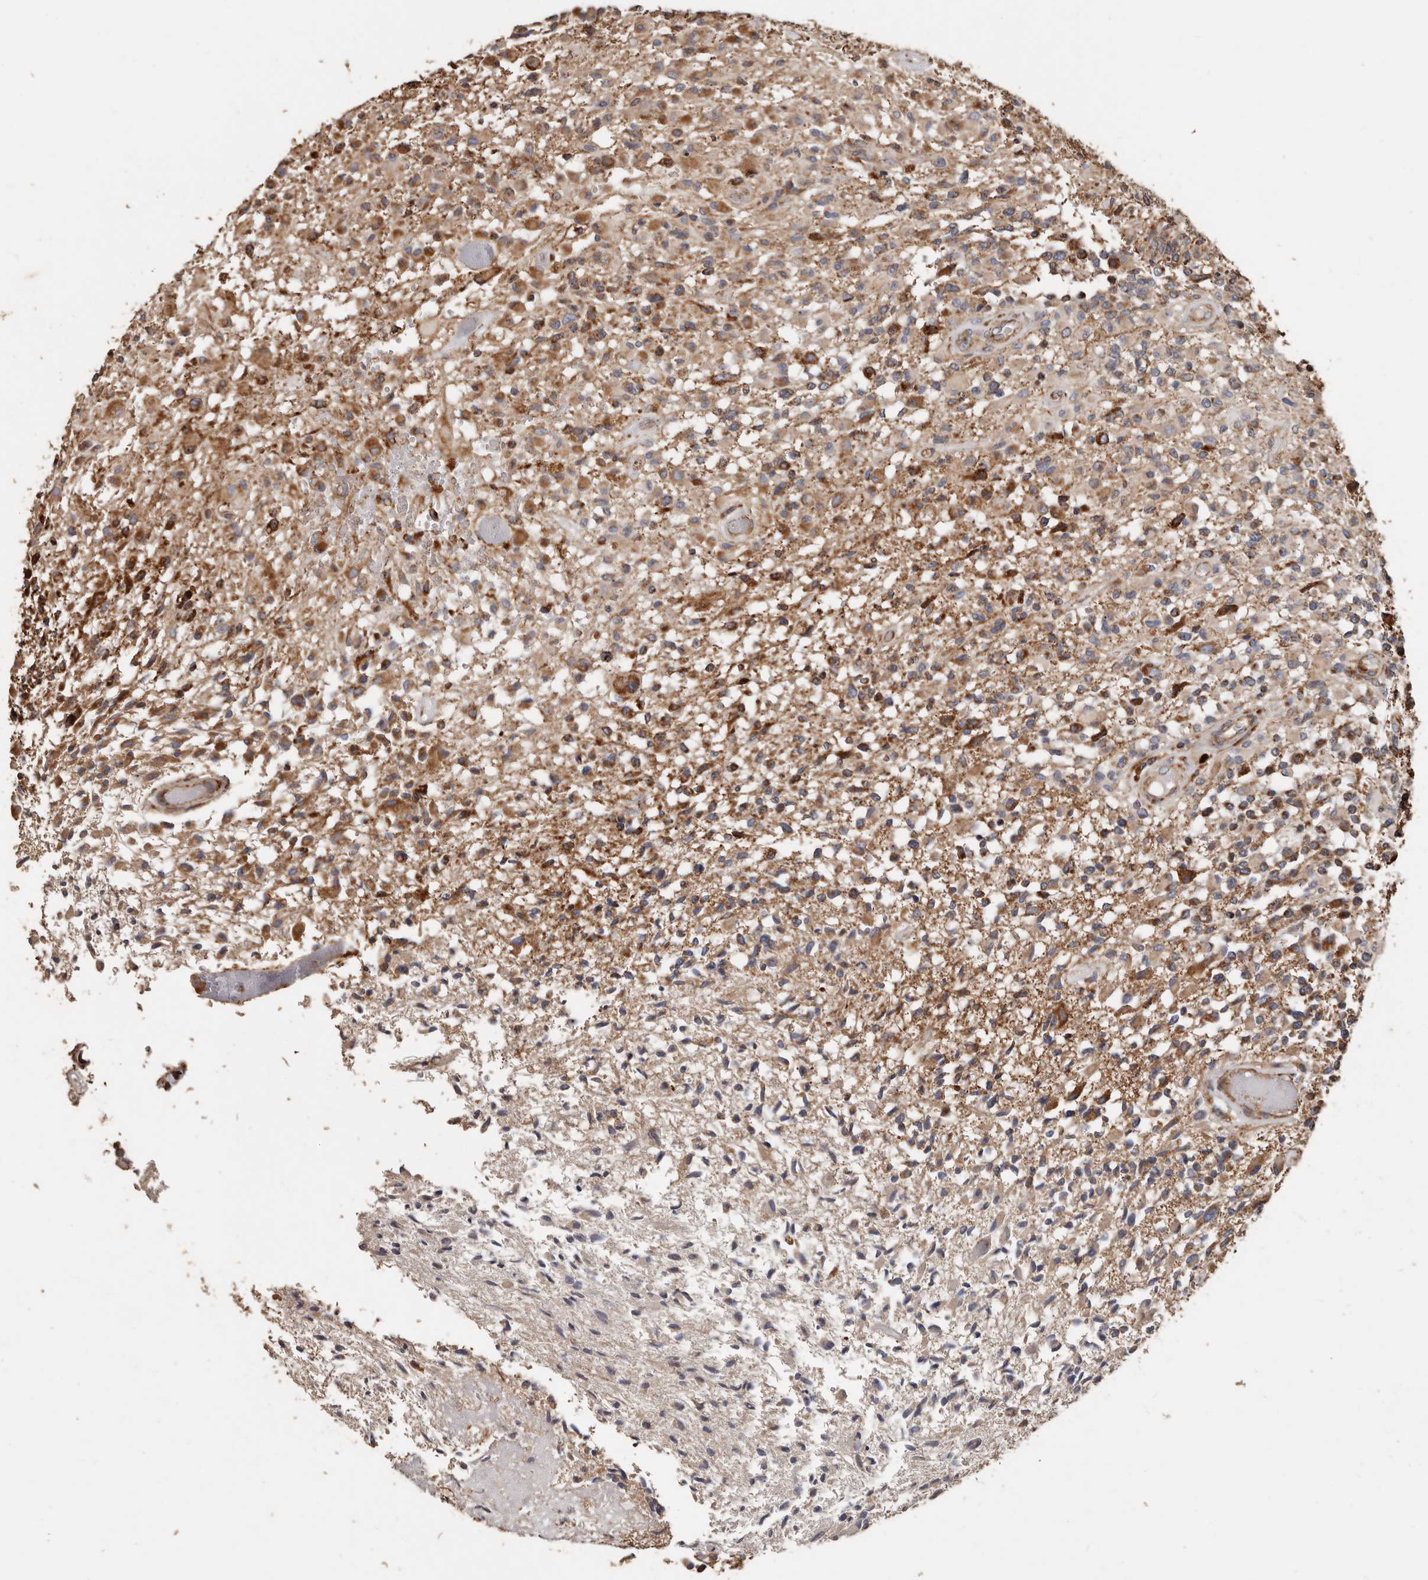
{"staining": {"intensity": "moderate", "quantity": ">75%", "location": "cytoplasmic/membranous"}, "tissue": "glioma", "cell_type": "Tumor cells", "image_type": "cancer", "snomed": [{"axis": "morphology", "description": "Glioma, malignant, High grade"}, {"axis": "morphology", "description": "Glioblastoma, NOS"}, {"axis": "topography", "description": "Brain"}], "caption": "Glioma tissue shows moderate cytoplasmic/membranous positivity in about >75% of tumor cells (DAB (3,3'-diaminobenzidine) IHC, brown staining for protein, blue staining for nuclei).", "gene": "OSGIN2", "patient": {"sex": "male", "age": 60}}